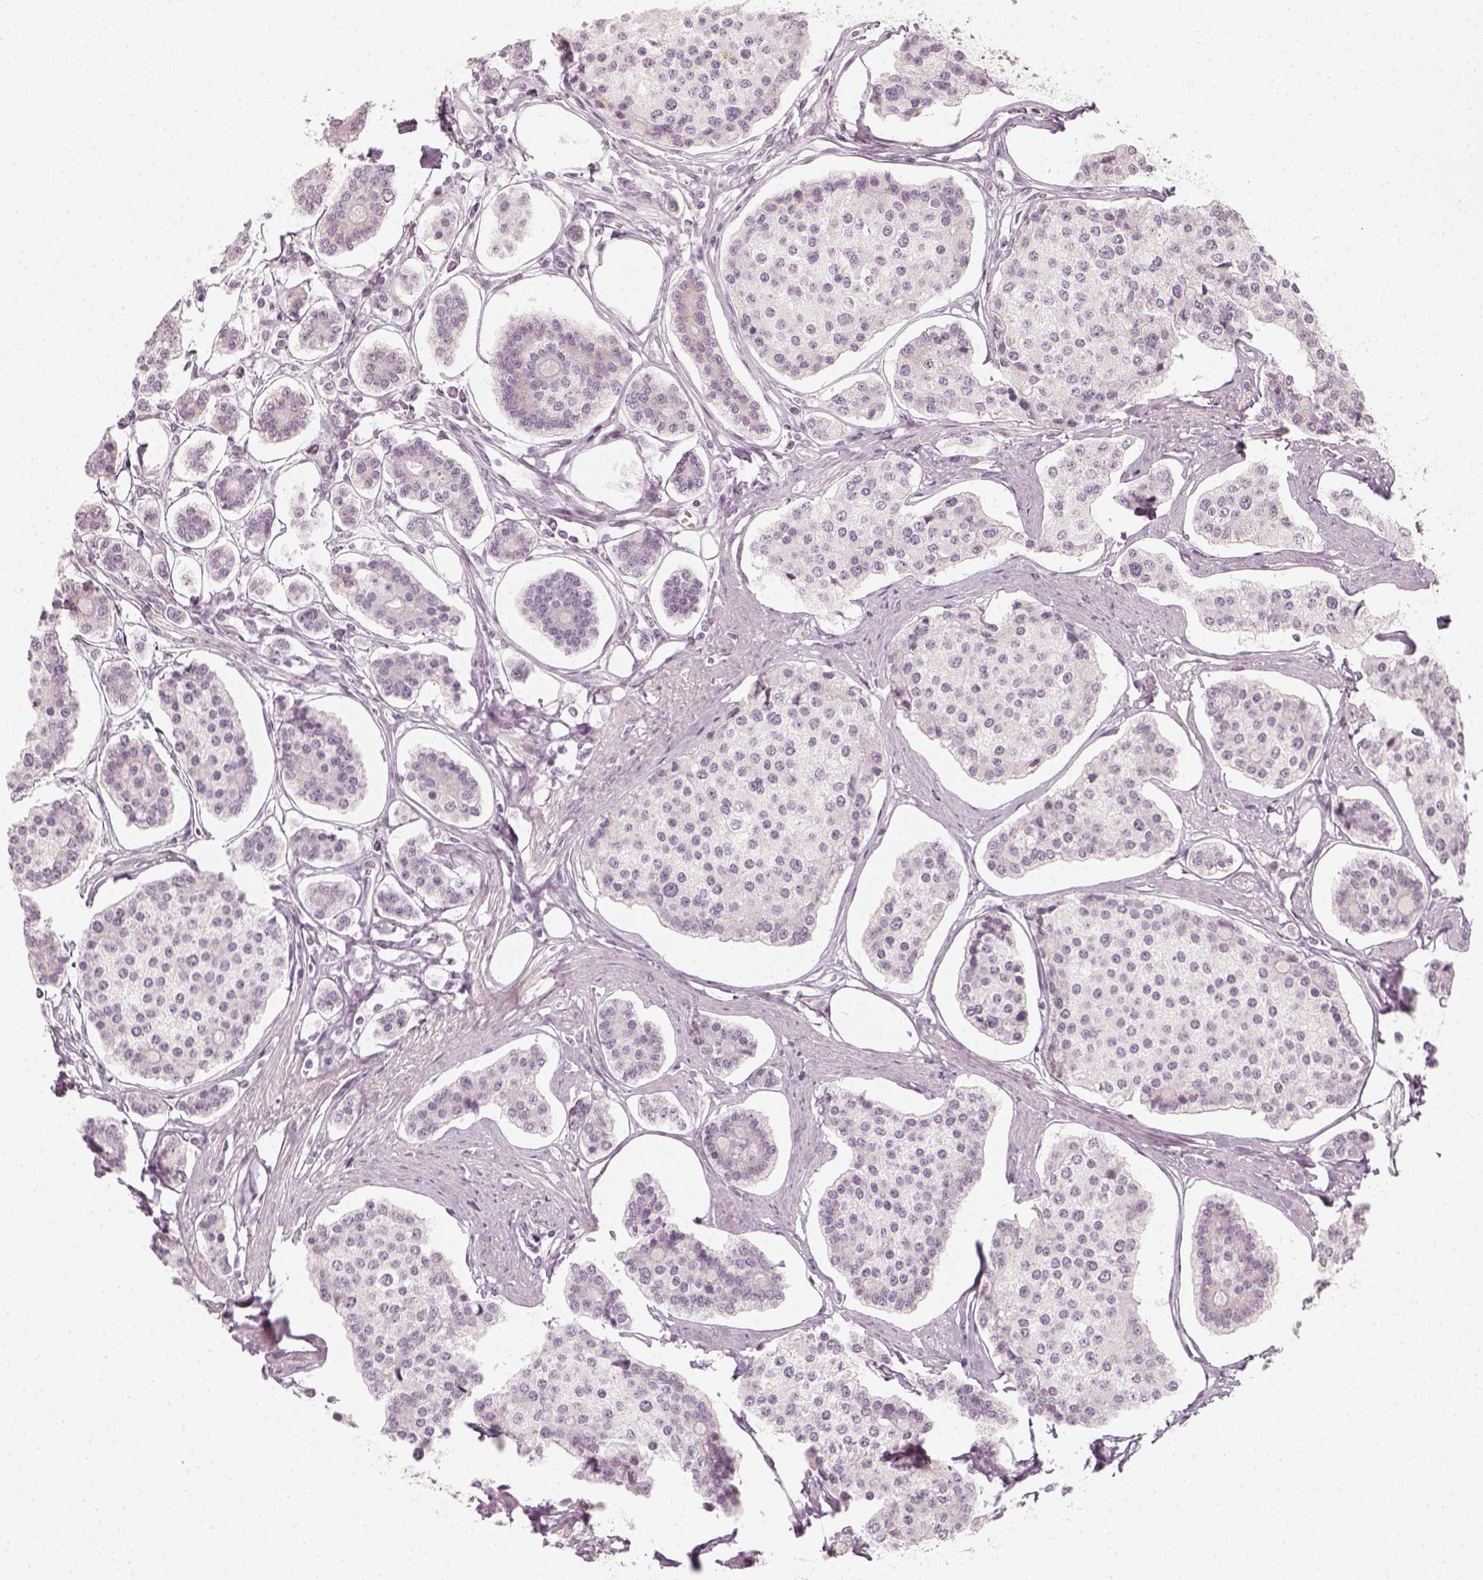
{"staining": {"intensity": "negative", "quantity": "none", "location": "none"}, "tissue": "carcinoid", "cell_type": "Tumor cells", "image_type": "cancer", "snomed": [{"axis": "morphology", "description": "Carcinoid, malignant, NOS"}, {"axis": "topography", "description": "Small intestine"}], "caption": "This is a histopathology image of immunohistochemistry (IHC) staining of carcinoid, which shows no expression in tumor cells.", "gene": "KRT25", "patient": {"sex": "female", "age": 65}}